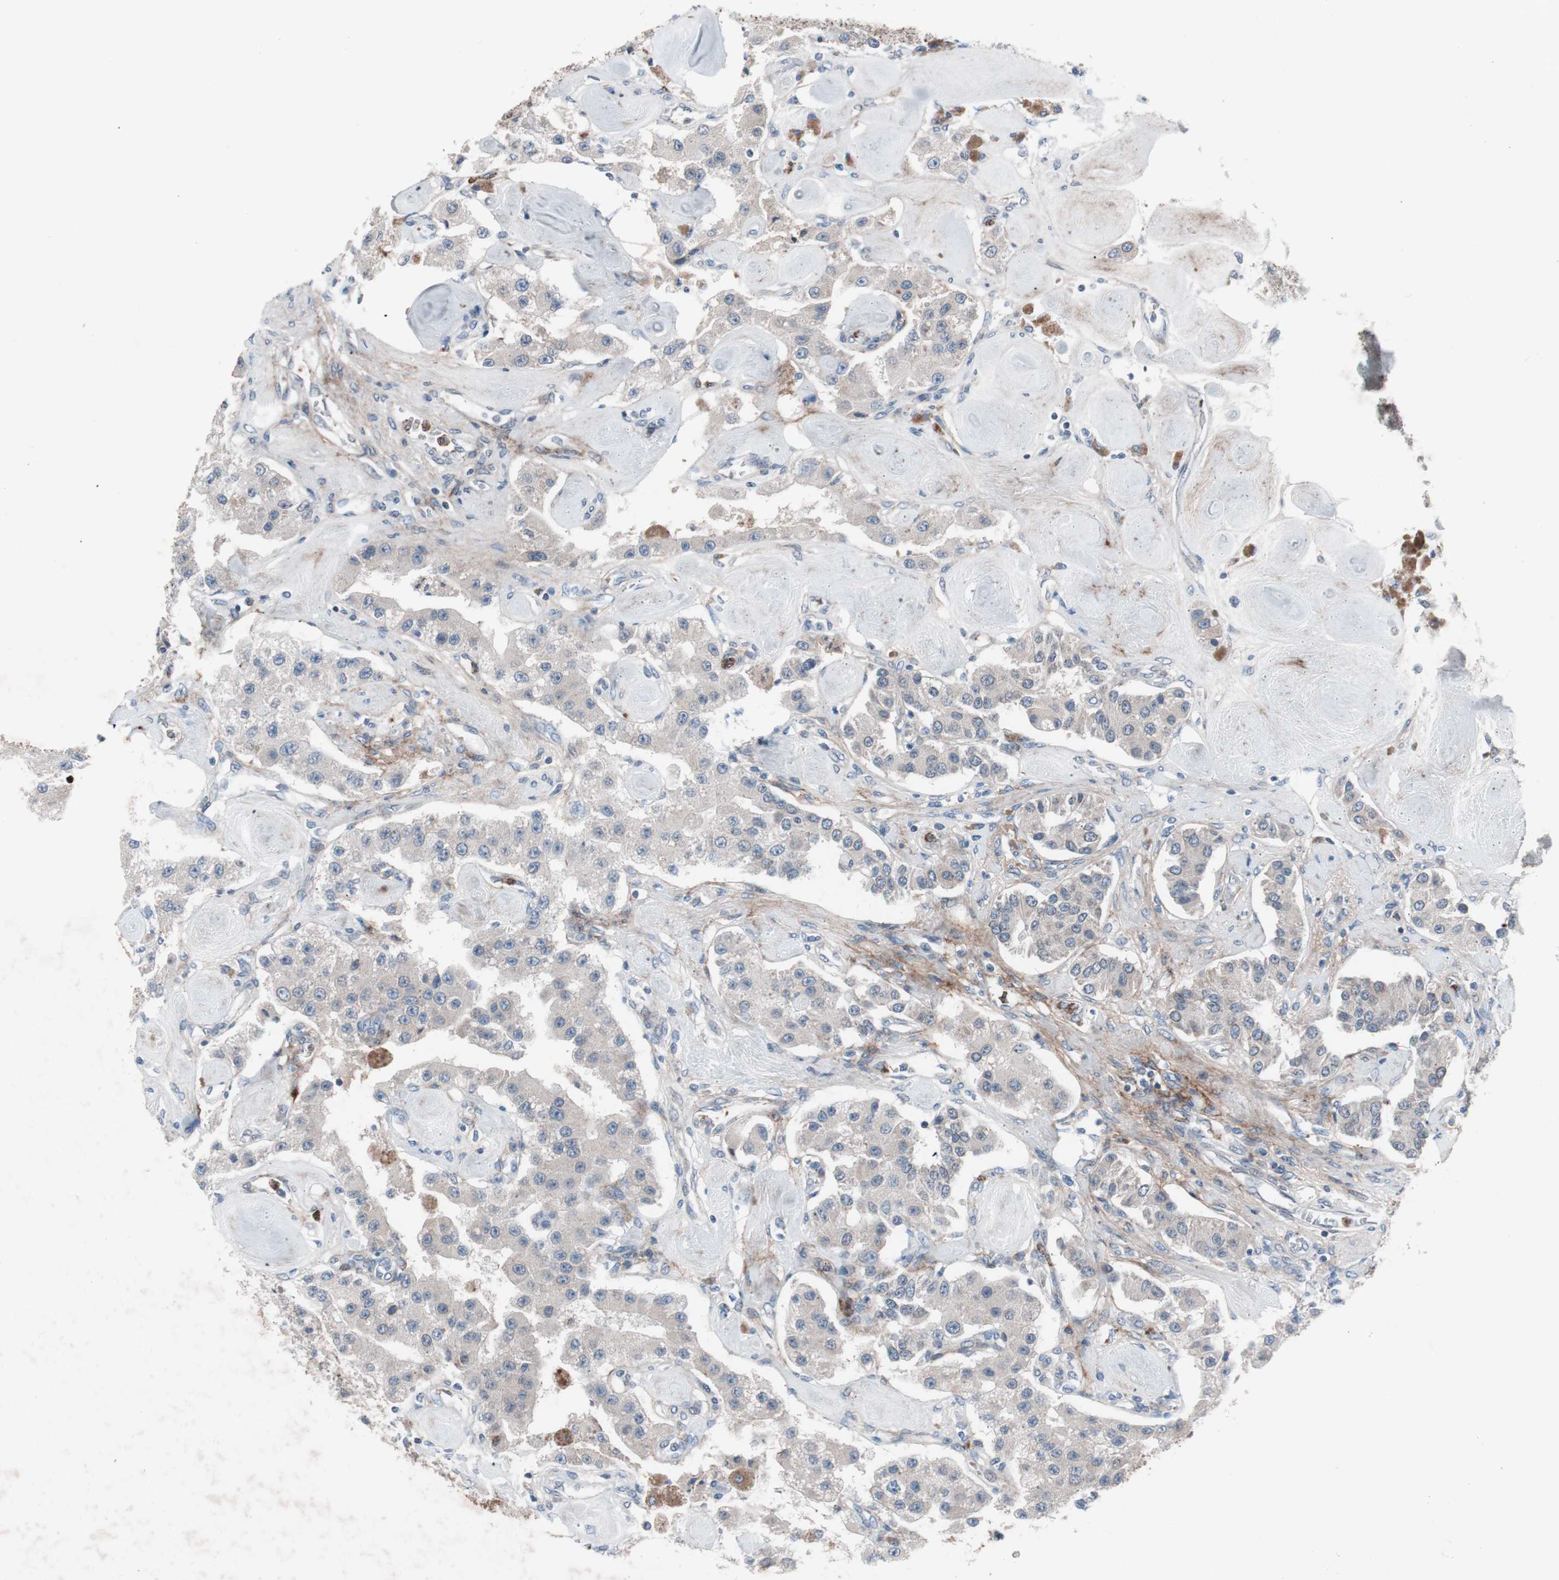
{"staining": {"intensity": "weak", "quantity": "25%-75%", "location": "cytoplasmic/membranous"}, "tissue": "carcinoid", "cell_type": "Tumor cells", "image_type": "cancer", "snomed": [{"axis": "morphology", "description": "Carcinoid, malignant, NOS"}, {"axis": "topography", "description": "Pancreas"}], "caption": "Immunohistochemical staining of human malignant carcinoid displays low levels of weak cytoplasmic/membranous protein positivity in approximately 25%-75% of tumor cells.", "gene": "GRB7", "patient": {"sex": "male", "age": 41}}